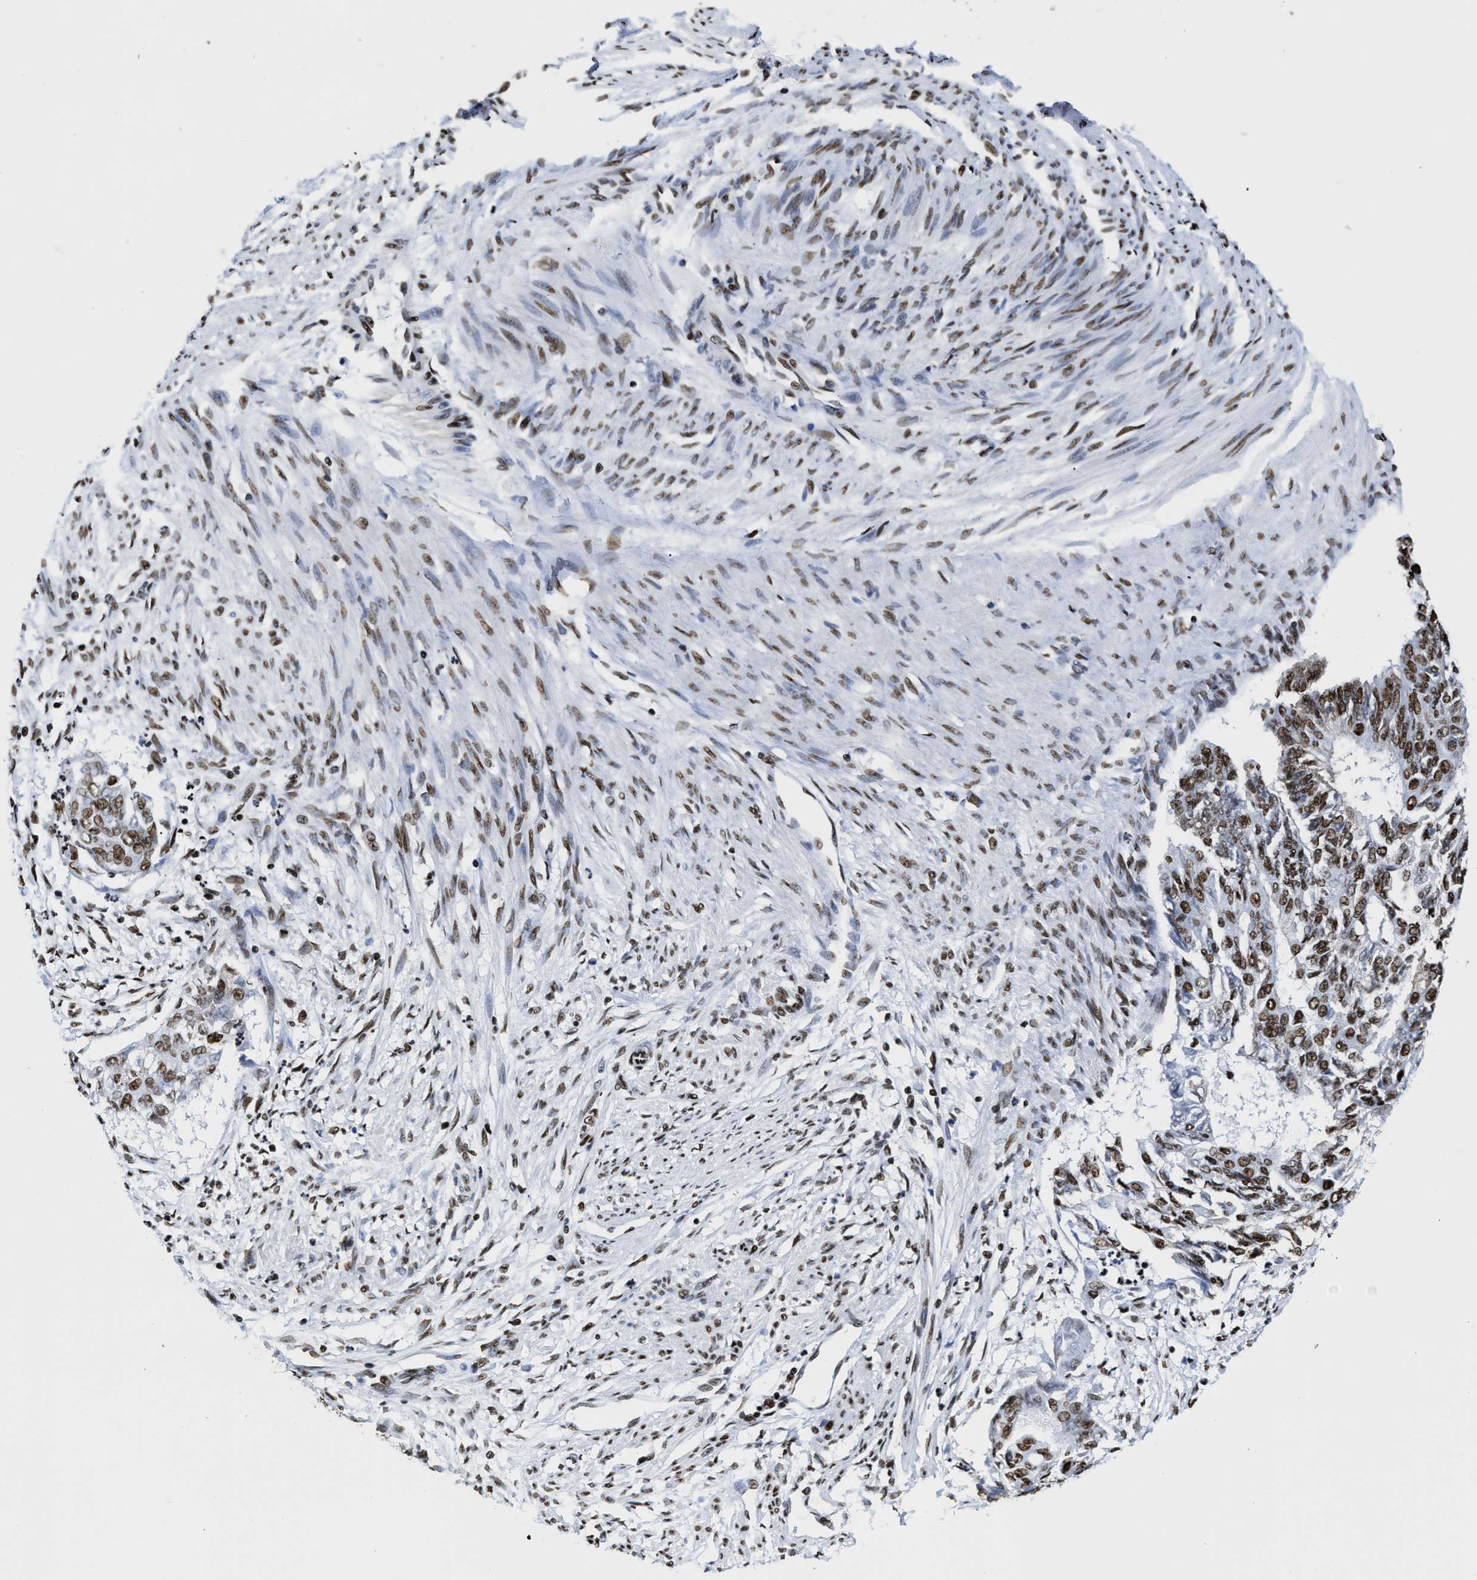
{"staining": {"intensity": "strong", "quantity": ">75%", "location": "nuclear"}, "tissue": "endometrial cancer", "cell_type": "Tumor cells", "image_type": "cancer", "snomed": [{"axis": "morphology", "description": "Adenocarcinoma, NOS"}, {"axis": "topography", "description": "Endometrium"}], "caption": "Strong nuclear expression is present in approximately >75% of tumor cells in endometrial cancer (adenocarcinoma).", "gene": "SMARCC2", "patient": {"sex": "female", "age": 32}}